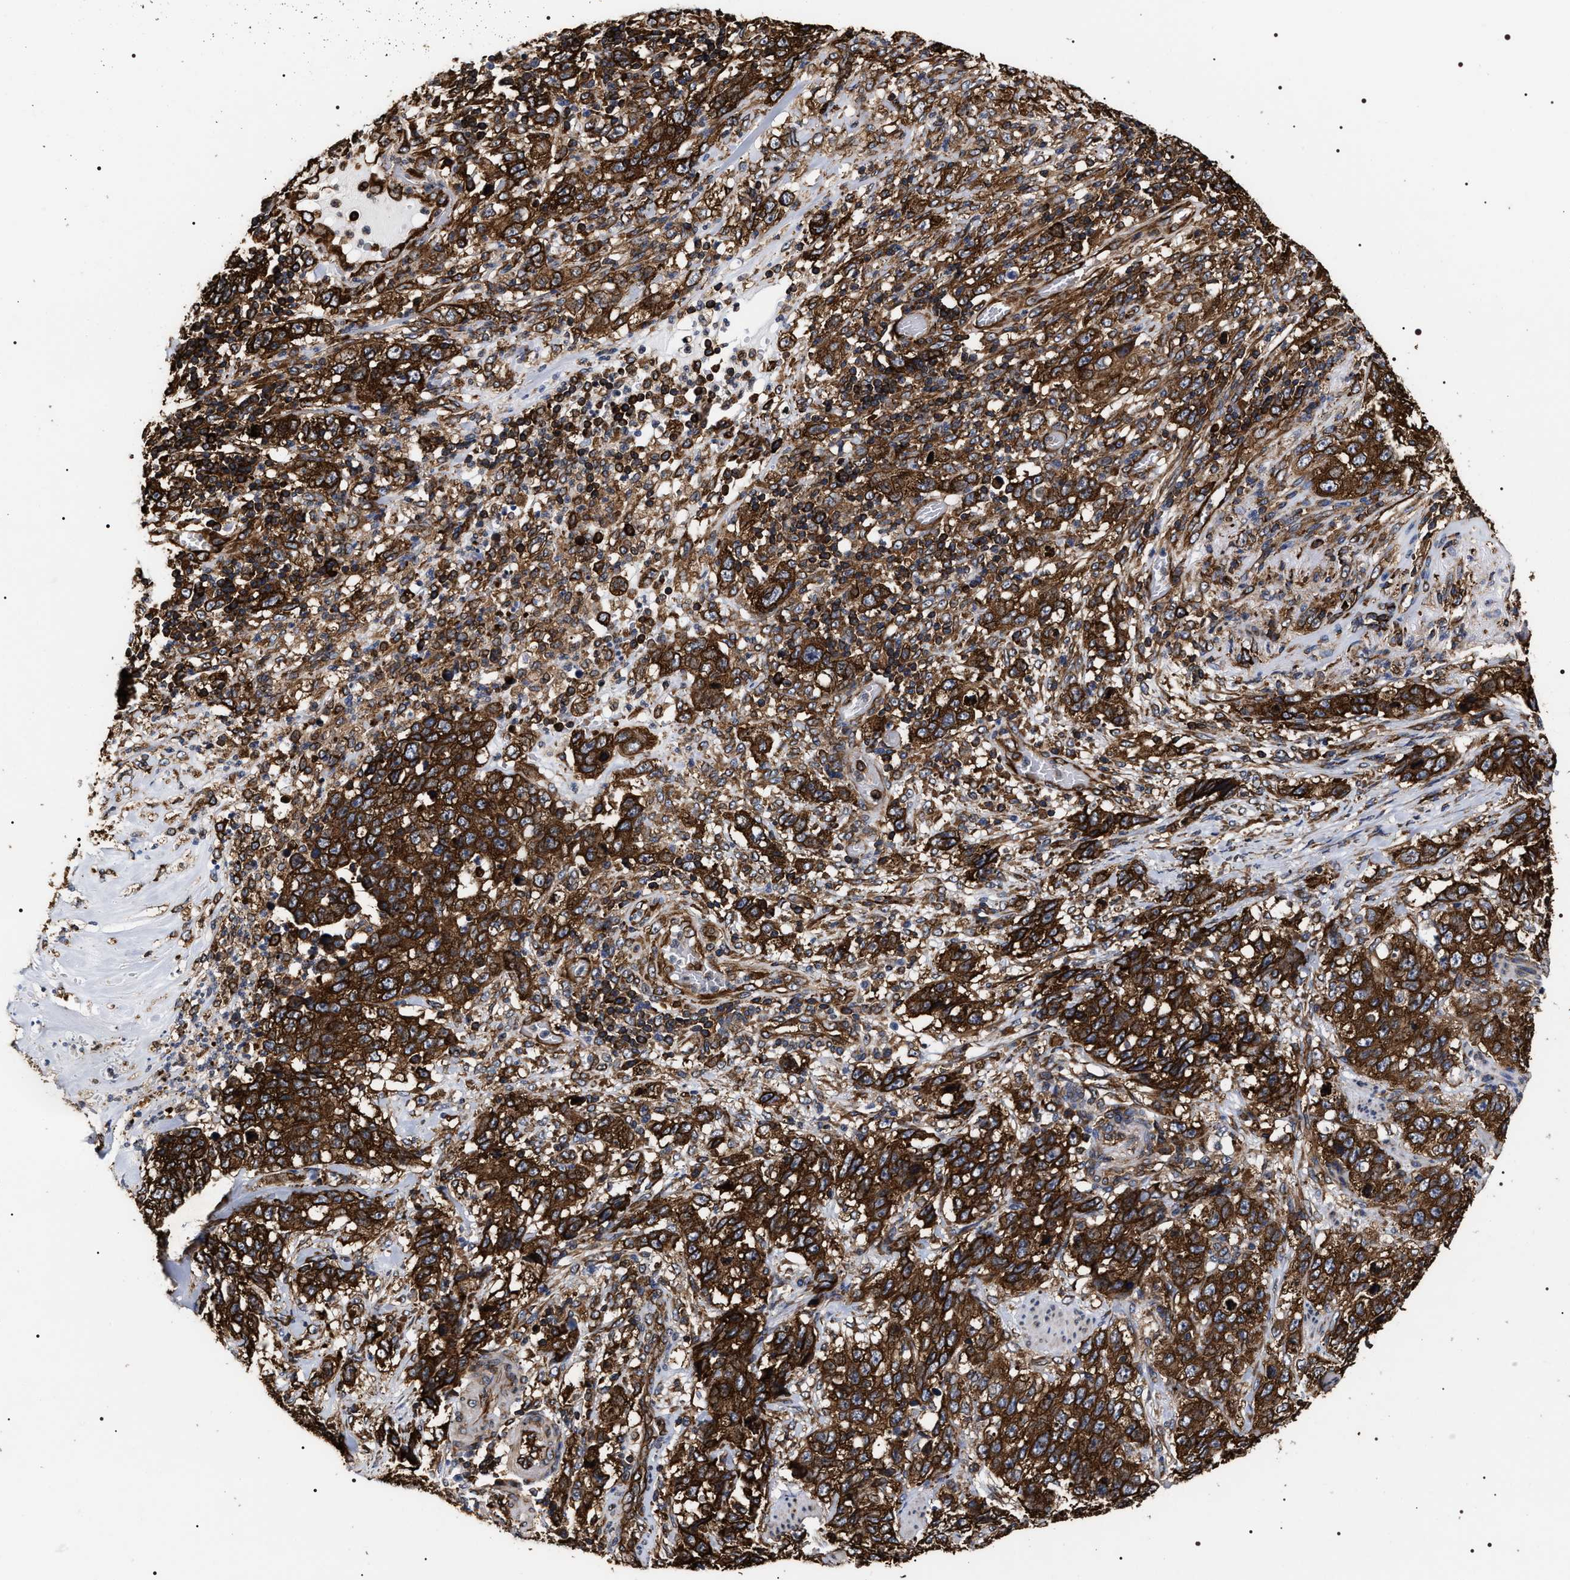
{"staining": {"intensity": "strong", "quantity": ">75%", "location": "cytoplasmic/membranous"}, "tissue": "stomach cancer", "cell_type": "Tumor cells", "image_type": "cancer", "snomed": [{"axis": "morphology", "description": "Adenocarcinoma, NOS"}, {"axis": "topography", "description": "Stomach"}], "caption": "Stomach adenocarcinoma was stained to show a protein in brown. There is high levels of strong cytoplasmic/membranous staining in approximately >75% of tumor cells. The protein is shown in brown color, while the nuclei are stained blue.", "gene": "SERBP1", "patient": {"sex": "male", "age": 48}}